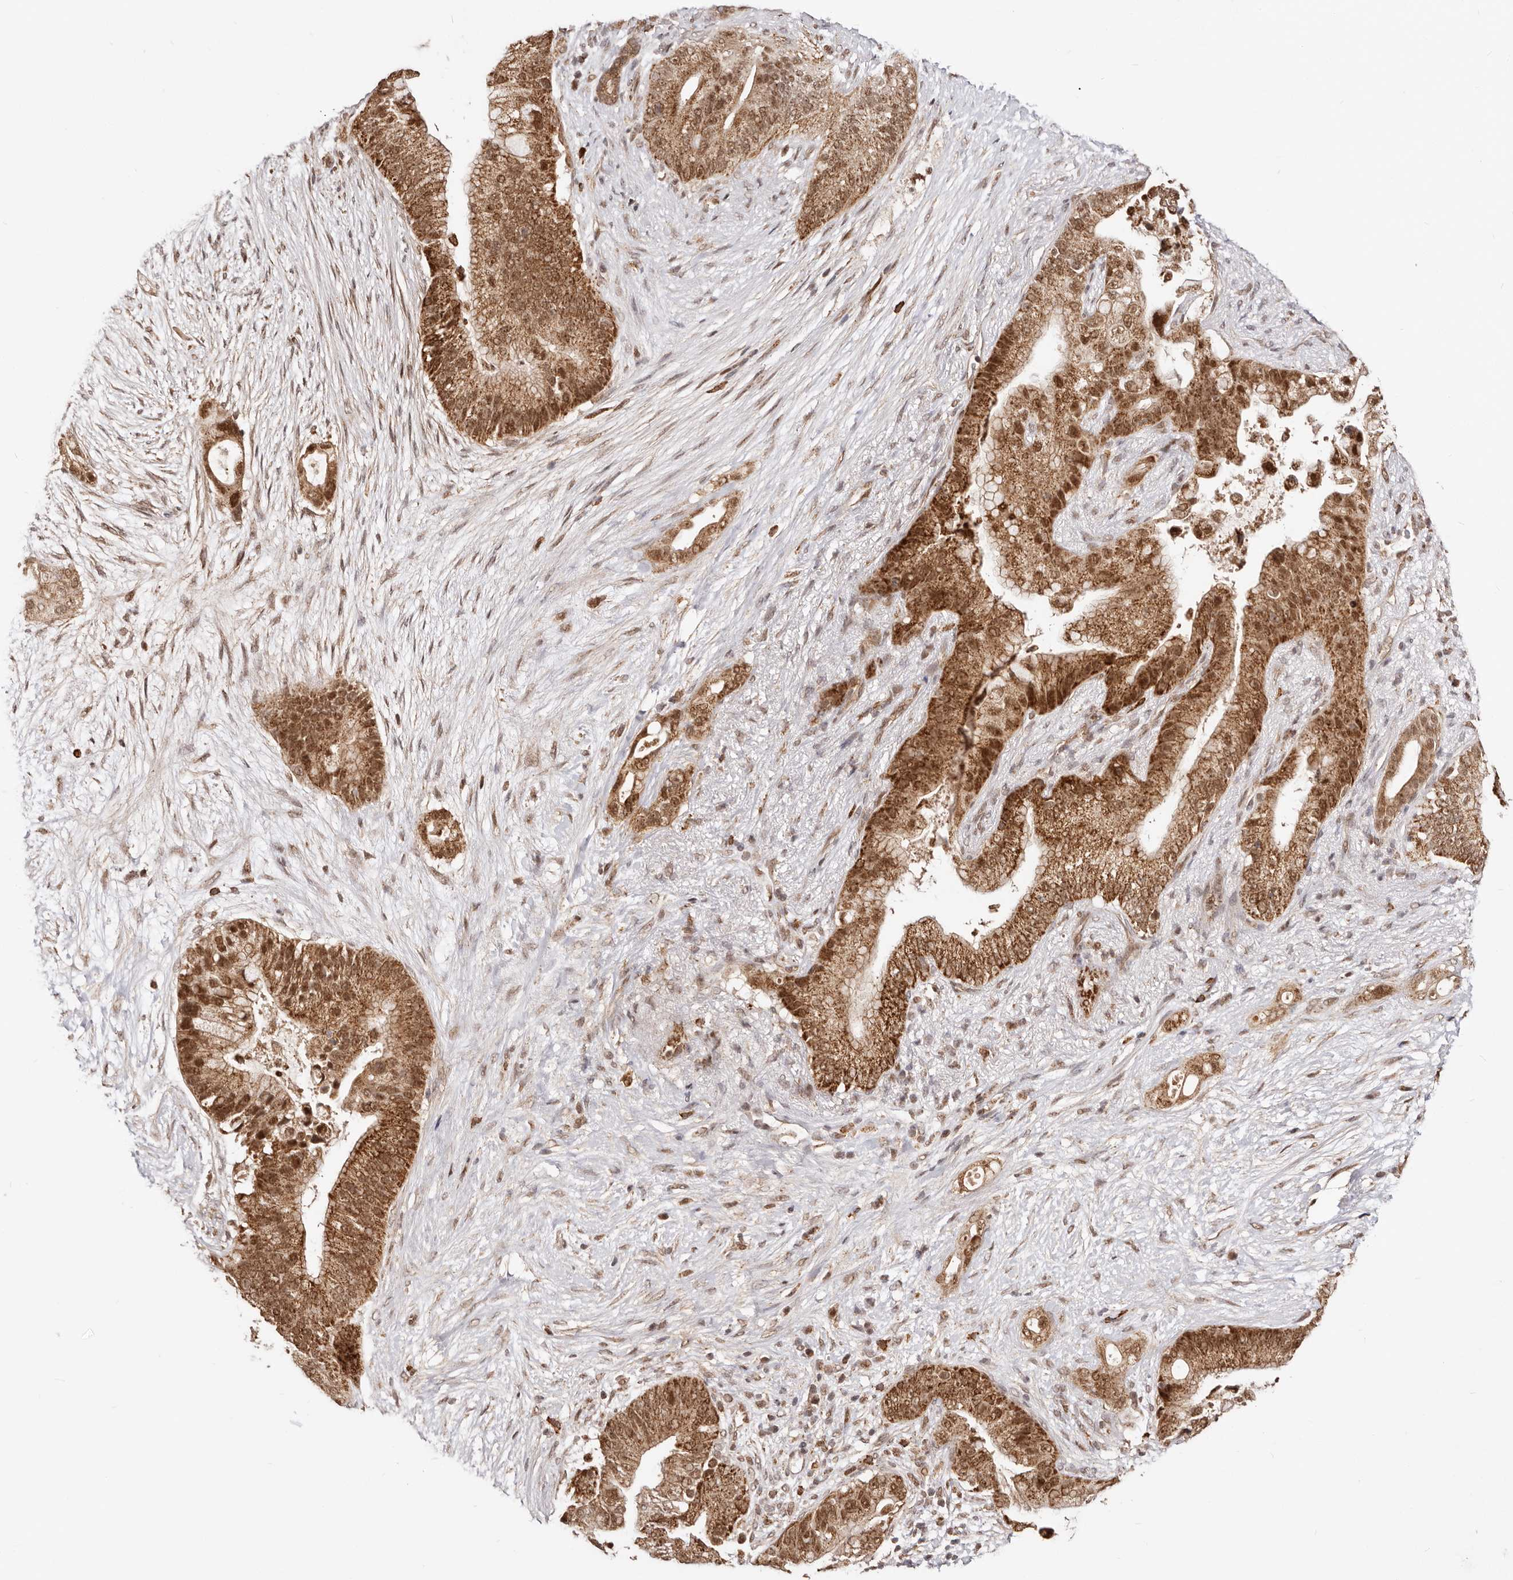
{"staining": {"intensity": "strong", "quantity": ">75%", "location": "cytoplasmic/membranous,nuclear"}, "tissue": "pancreatic cancer", "cell_type": "Tumor cells", "image_type": "cancer", "snomed": [{"axis": "morphology", "description": "Adenocarcinoma, NOS"}, {"axis": "topography", "description": "Pancreas"}], "caption": "A high amount of strong cytoplasmic/membranous and nuclear positivity is present in approximately >75% of tumor cells in pancreatic adenocarcinoma tissue. The protein of interest is shown in brown color, while the nuclei are stained blue.", "gene": "SEC14L1", "patient": {"sex": "male", "age": 53}}